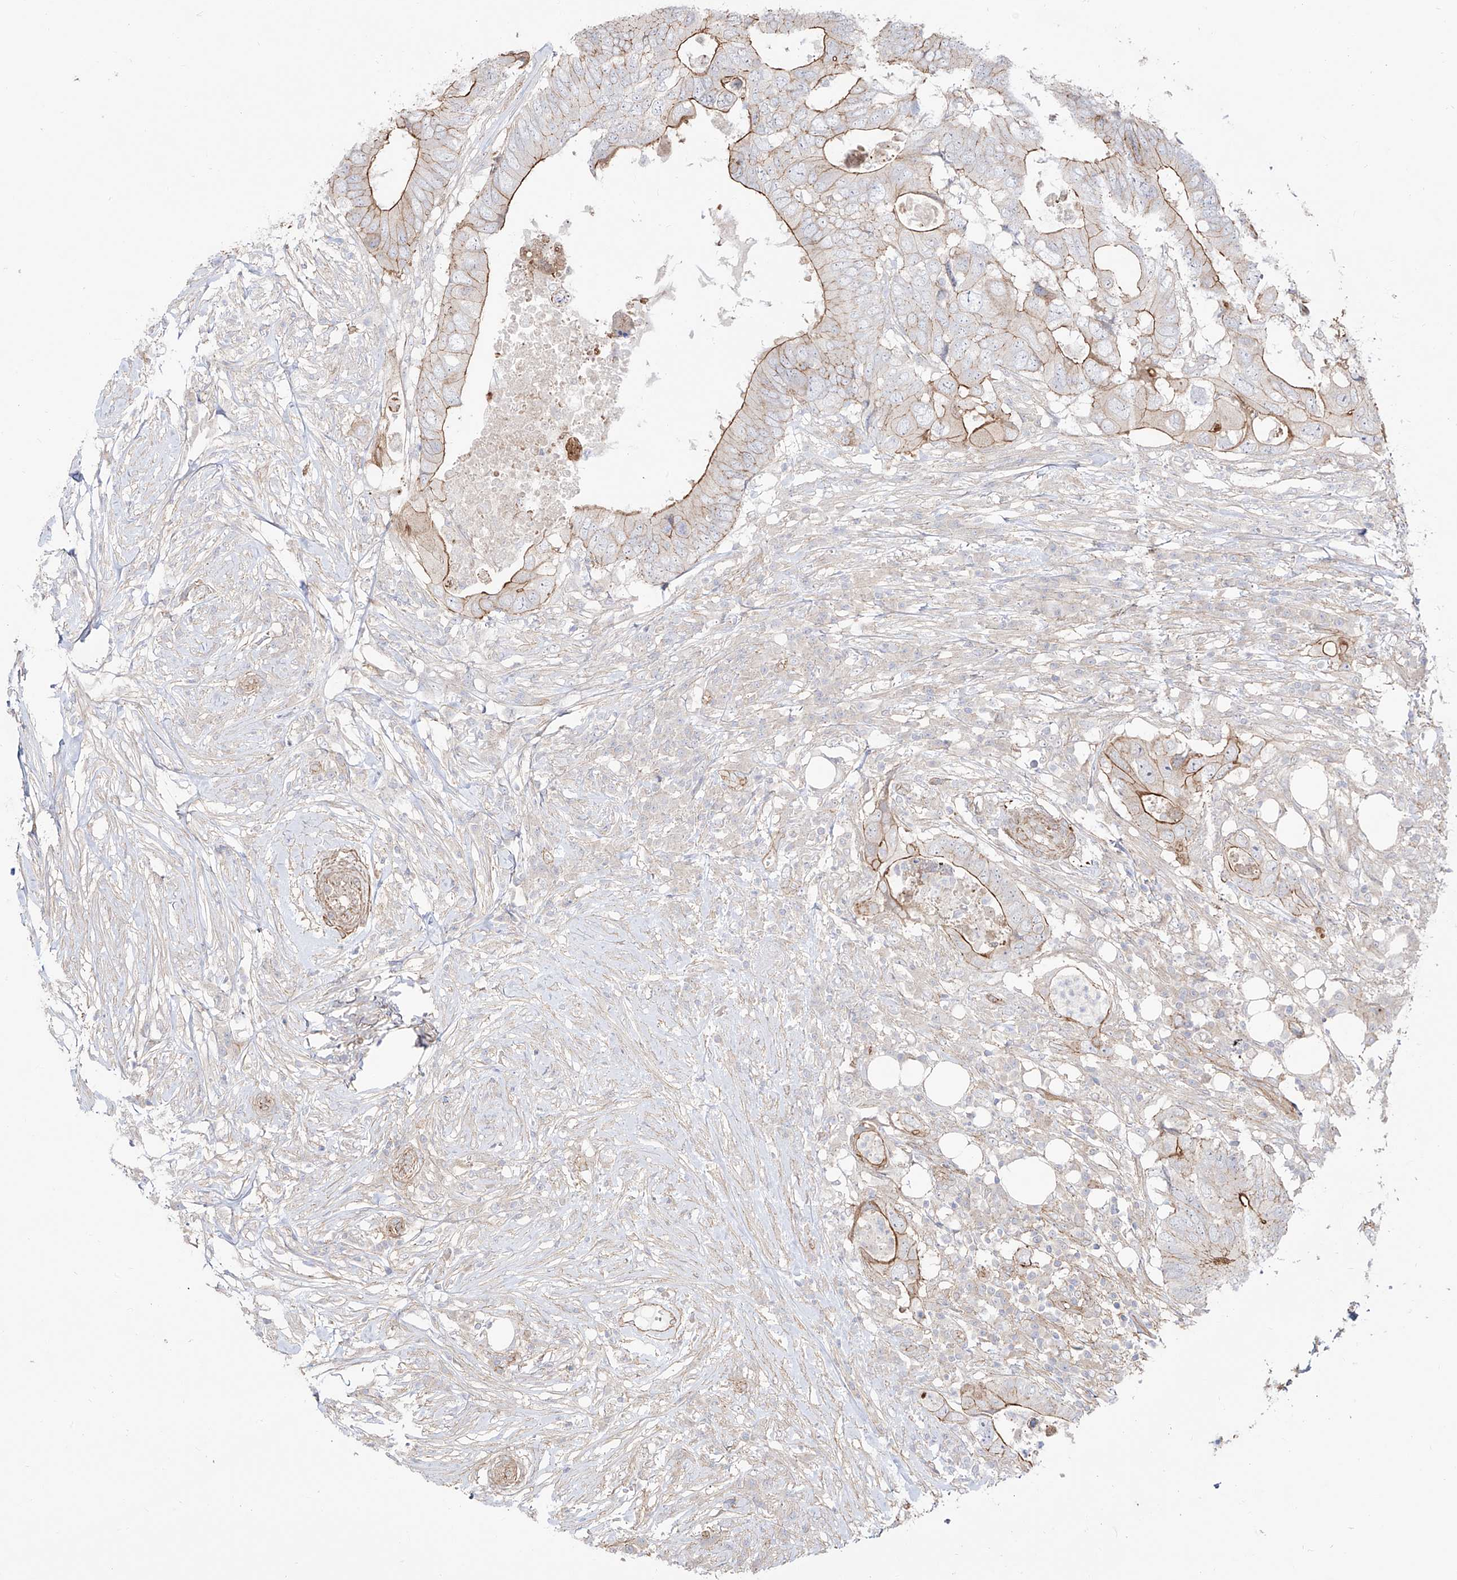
{"staining": {"intensity": "moderate", "quantity": "25%-75%", "location": "cytoplasmic/membranous"}, "tissue": "colorectal cancer", "cell_type": "Tumor cells", "image_type": "cancer", "snomed": [{"axis": "morphology", "description": "Adenocarcinoma, NOS"}, {"axis": "topography", "description": "Colon"}], "caption": "Protein expression analysis of human adenocarcinoma (colorectal) reveals moderate cytoplasmic/membranous expression in about 25%-75% of tumor cells. (Stains: DAB (3,3'-diaminobenzidine) in brown, nuclei in blue, Microscopy: brightfield microscopy at high magnification).", "gene": "ZNF180", "patient": {"sex": "male", "age": 71}}